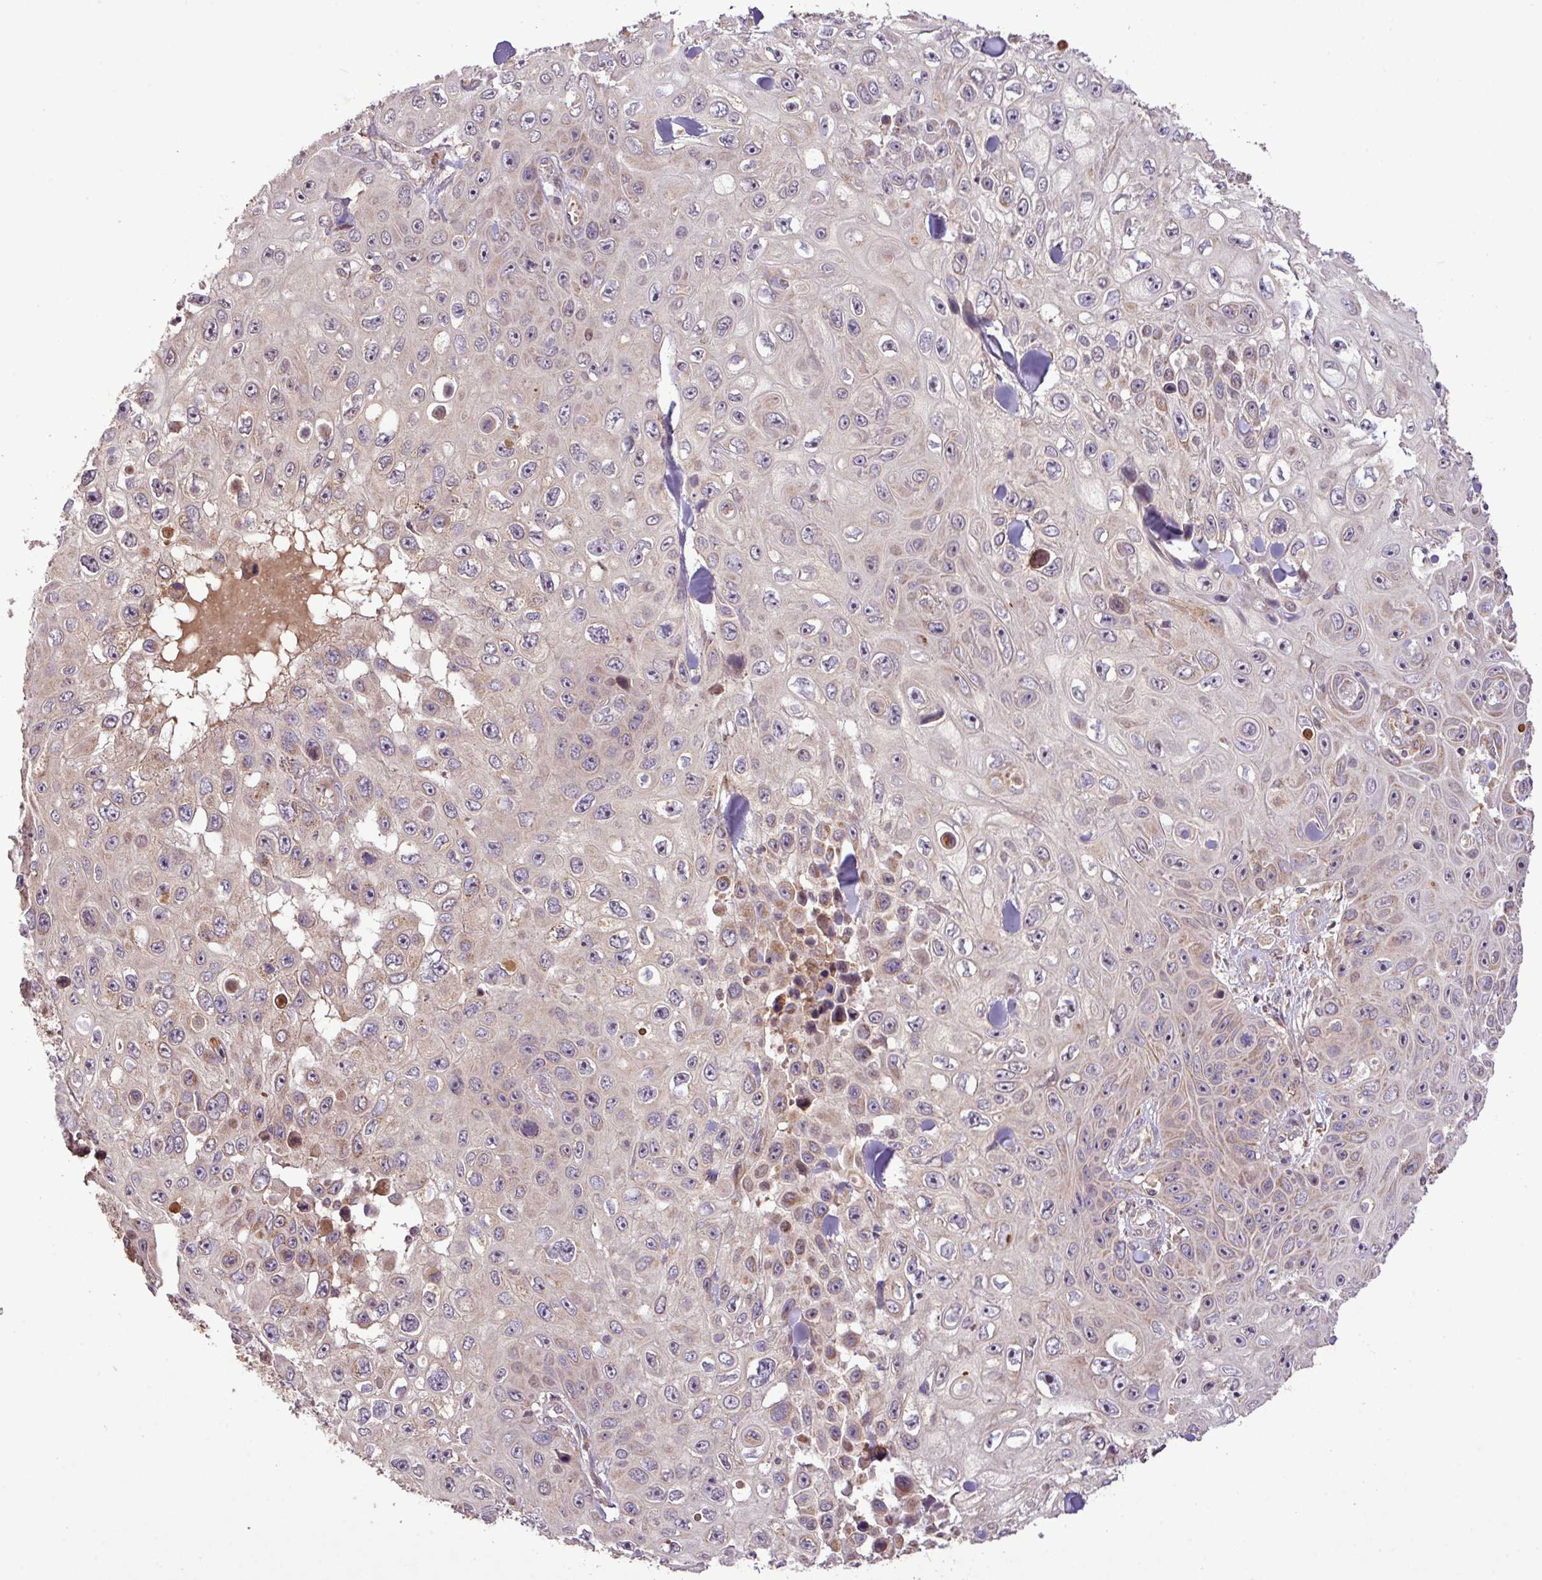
{"staining": {"intensity": "weak", "quantity": "25%-75%", "location": "cytoplasmic/membranous"}, "tissue": "skin cancer", "cell_type": "Tumor cells", "image_type": "cancer", "snomed": [{"axis": "morphology", "description": "Squamous cell carcinoma, NOS"}, {"axis": "topography", "description": "Skin"}], "caption": "Immunohistochemistry (IHC) of skin cancer (squamous cell carcinoma) reveals low levels of weak cytoplasmic/membranous expression in about 25%-75% of tumor cells.", "gene": "YPEL3", "patient": {"sex": "male", "age": 82}}